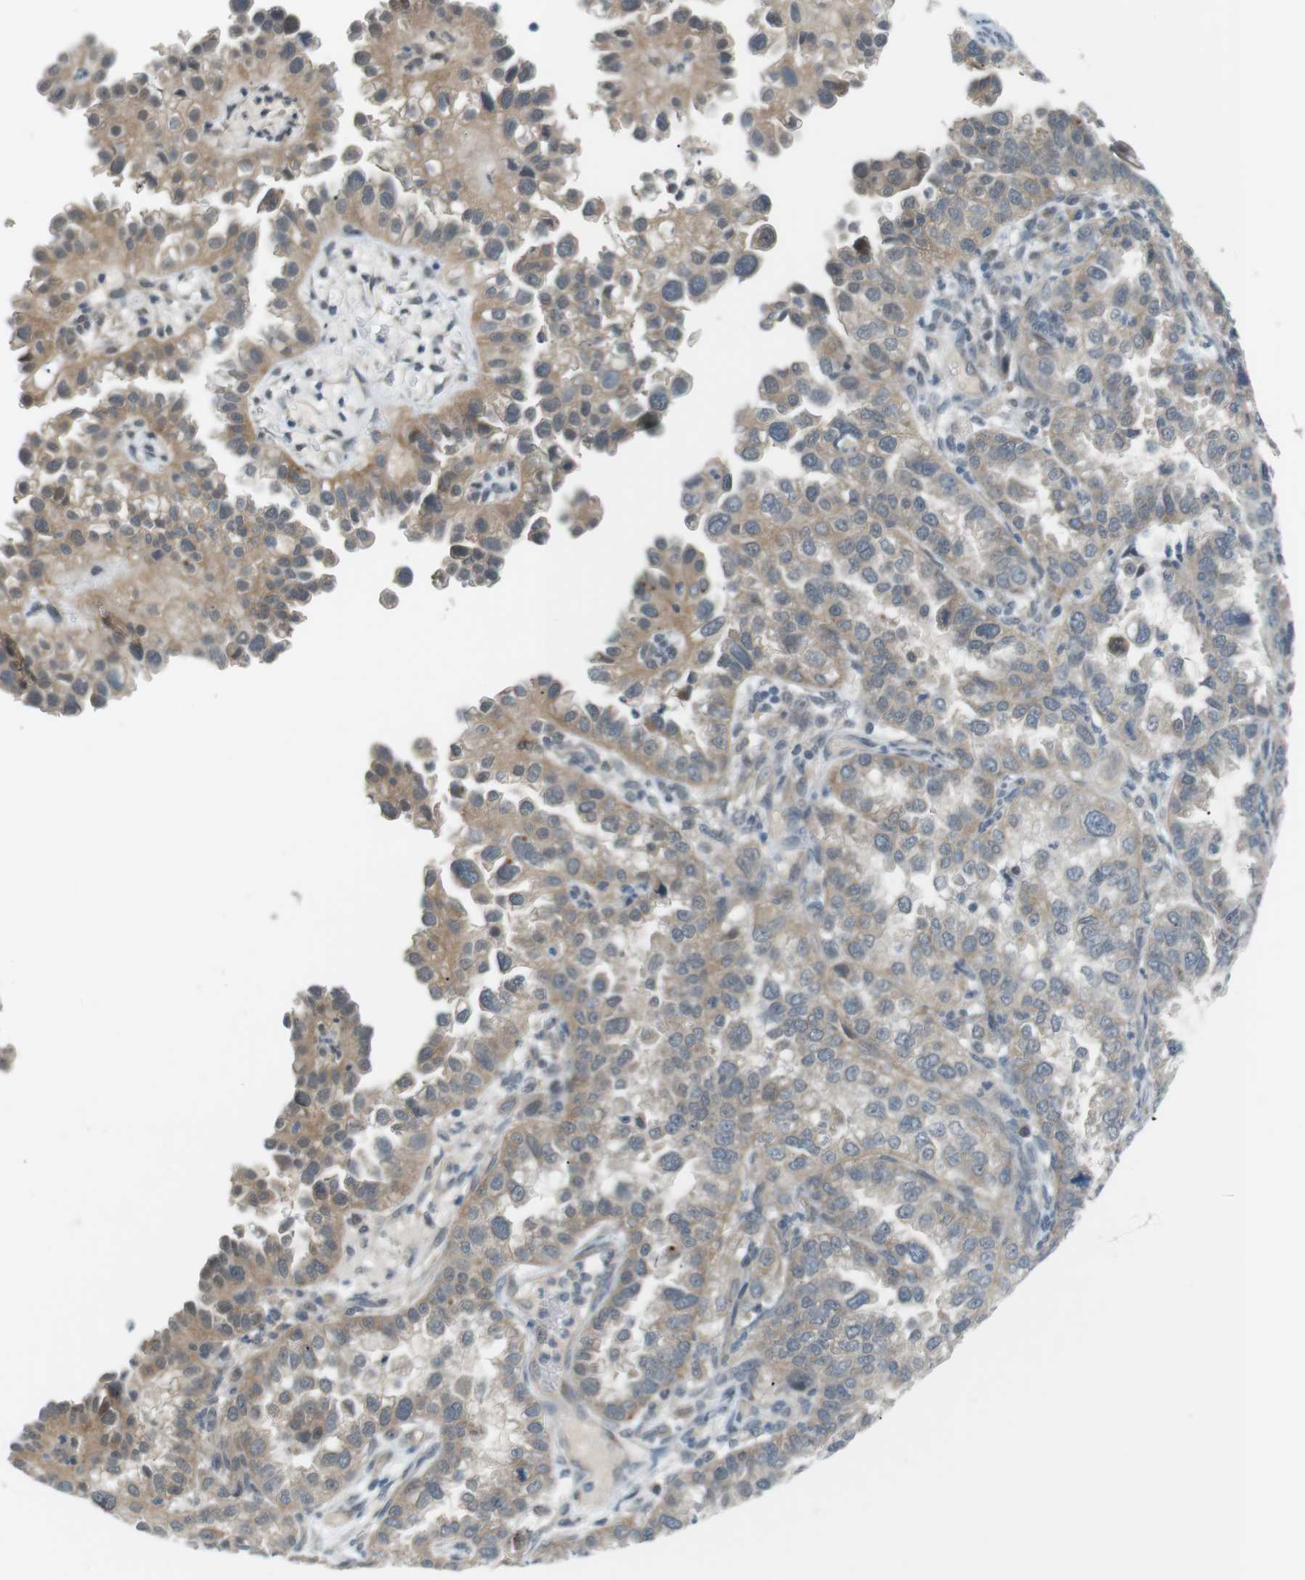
{"staining": {"intensity": "weak", "quantity": "25%-75%", "location": "cytoplasmic/membranous"}, "tissue": "endometrial cancer", "cell_type": "Tumor cells", "image_type": "cancer", "snomed": [{"axis": "morphology", "description": "Adenocarcinoma, NOS"}, {"axis": "topography", "description": "Endometrium"}], "caption": "A low amount of weak cytoplasmic/membranous positivity is identified in approximately 25%-75% of tumor cells in adenocarcinoma (endometrial) tissue. (Brightfield microscopy of DAB IHC at high magnification).", "gene": "RTN3", "patient": {"sex": "female", "age": 85}}